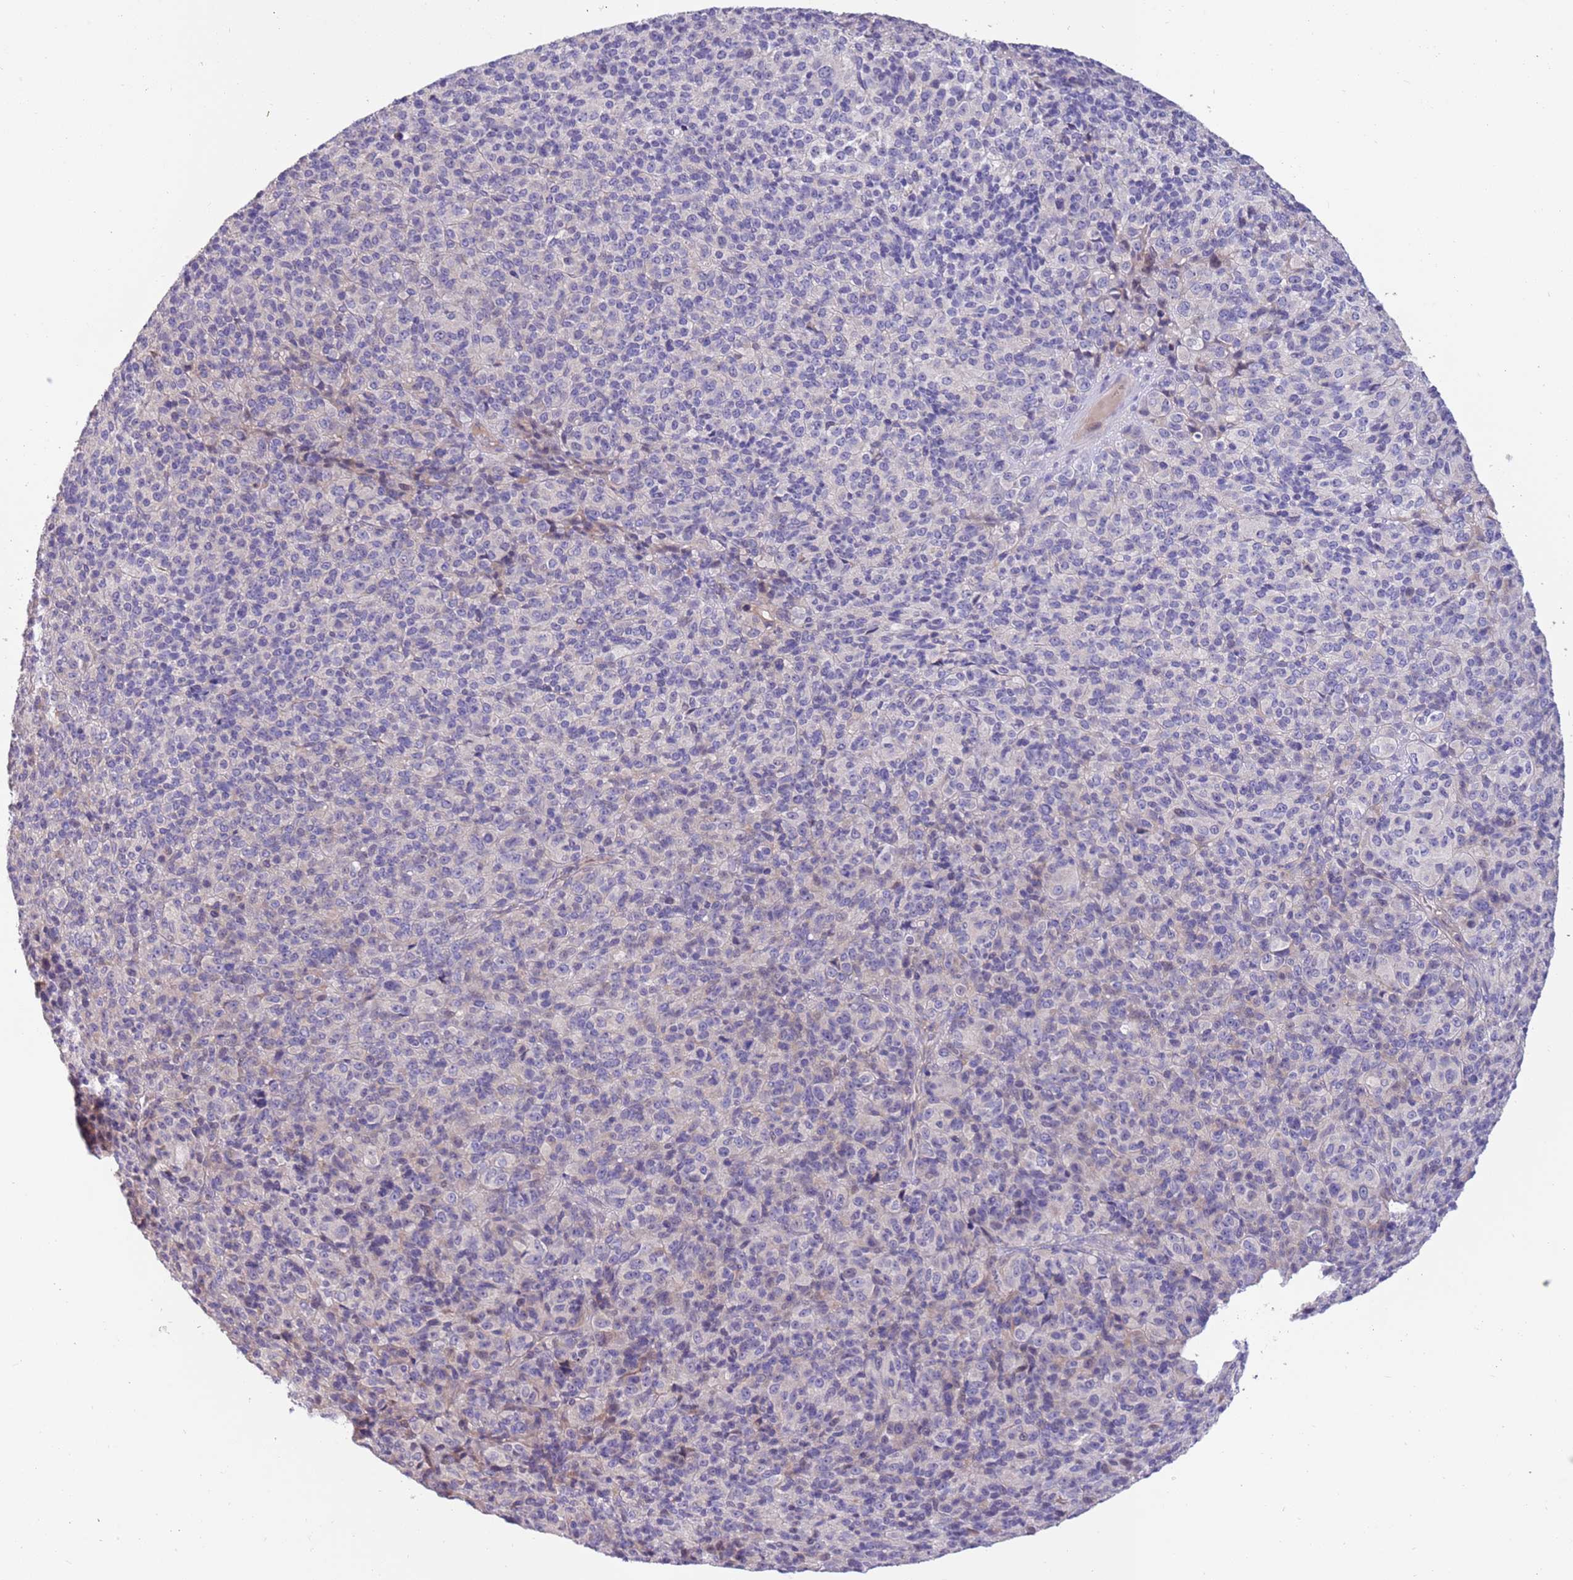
{"staining": {"intensity": "negative", "quantity": "none", "location": "none"}, "tissue": "melanoma", "cell_type": "Tumor cells", "image_type": "cancer", "snomed": [{"axis": "morphology", "description": "Malignant melanoma, Metastatic site"}, {"axis": "topography", "description": "Brain"}], "caption": "High magnification brightfield microscopy of melanoma stained with DAB (3,3'-diaminobenzidine) (brown) and counterstained with hematoxylin (blue): tumor cells show no significant staining. (Immunohistochemistry, brightfield microscopy, high magnification).", "gene": "CABYR", "patient": {"sex": "female", "age": 56}}